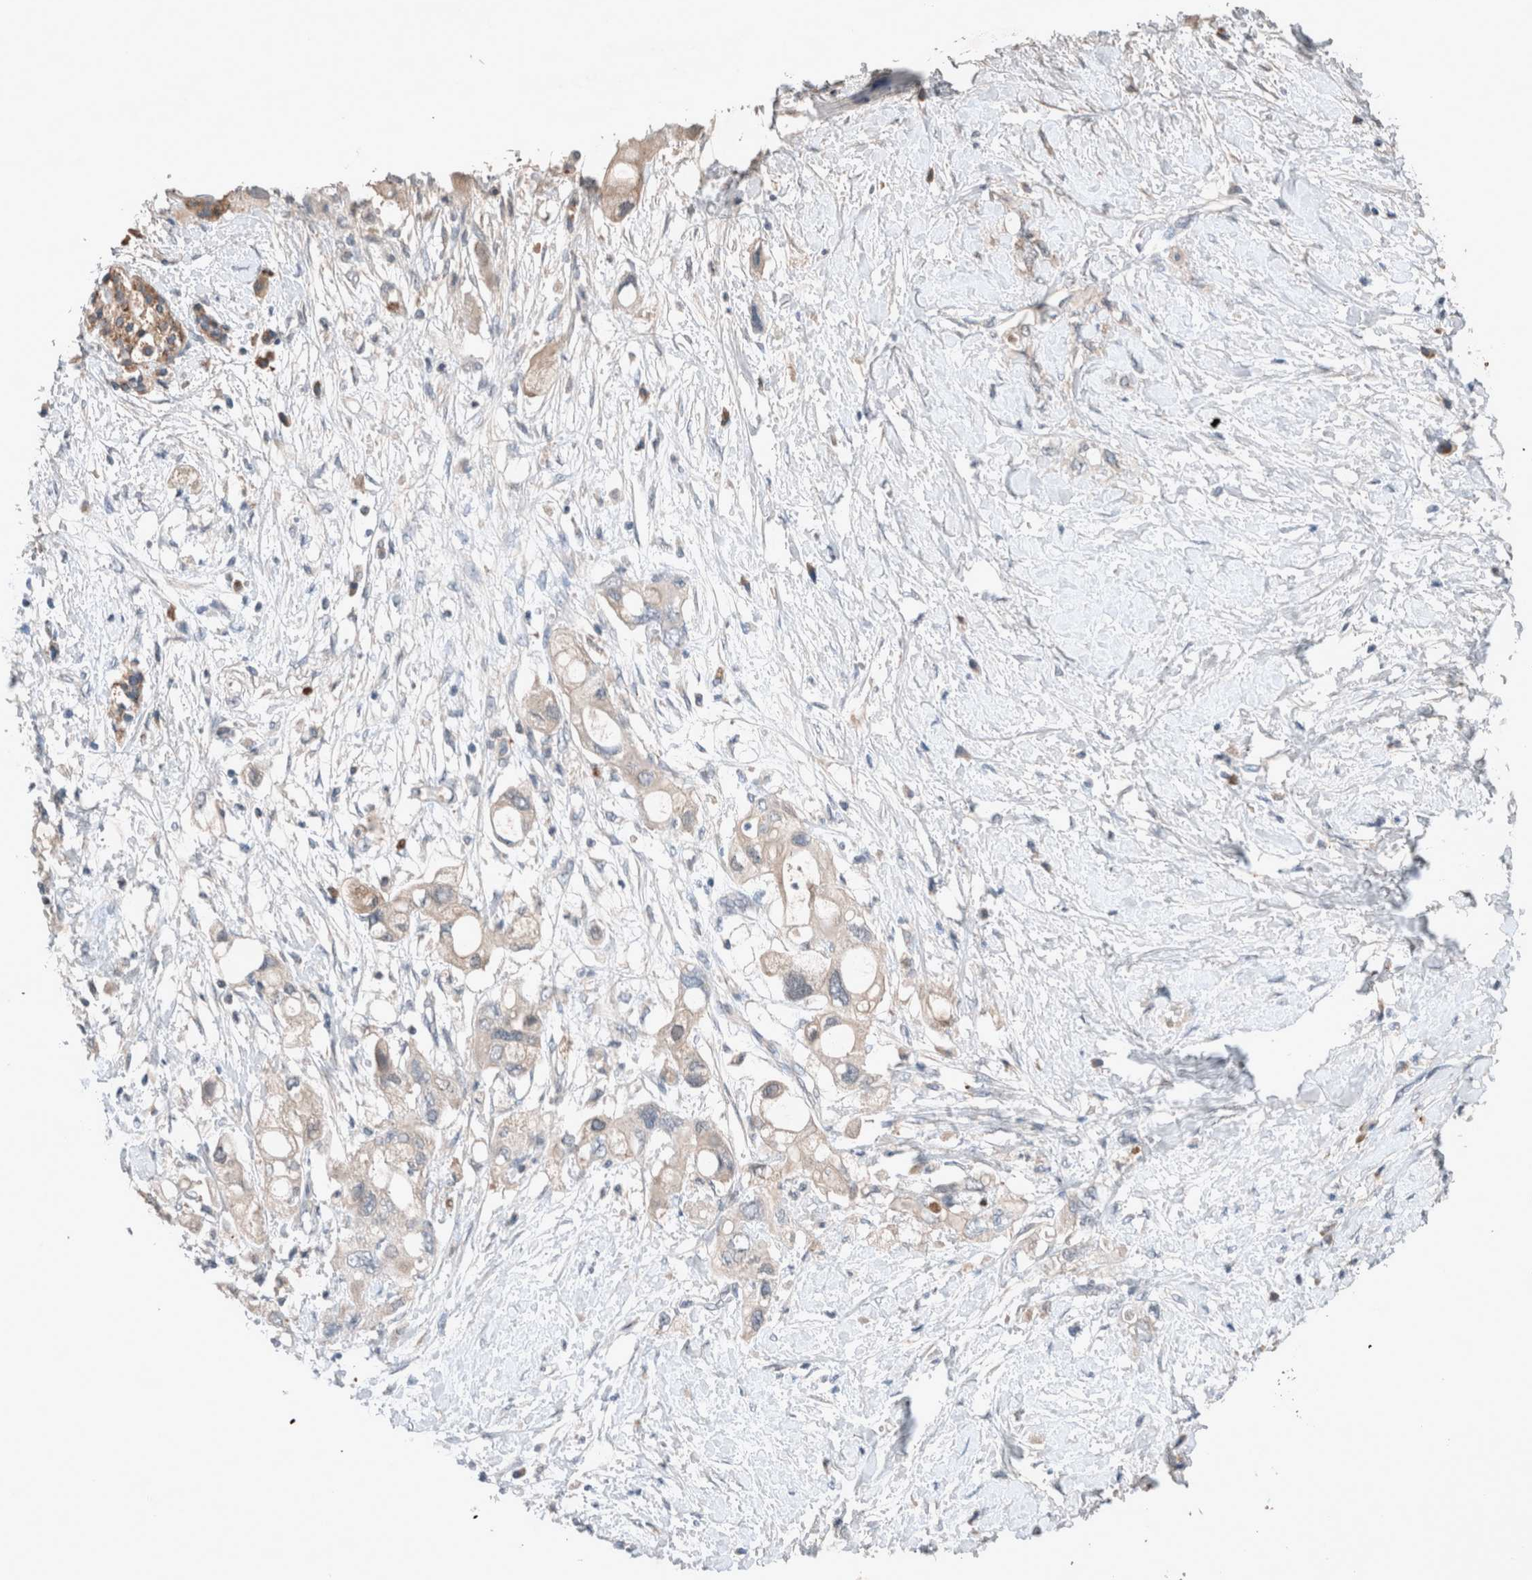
{"staining": {"intensity": "negative", "quantity": "none", "location": "none"}, "tissue": "pancreatic cancer", "cell_type": "Tumor cells", "image_type": "cancer", "snomed": [{"axis": "morphology", "description": "Adenocarcinoma, NOS"}, {"axis": "topography", "description": "Pancreas"}], "caption": "DAB (3,3'-diaminobenzidine) immunohistochemical staining of human pancreatic cancer (adenocarcinoma) displays no significant positivity in tumor cells.", "gene": "UGCG", "patient": {"sex": "female", "age": 56}}